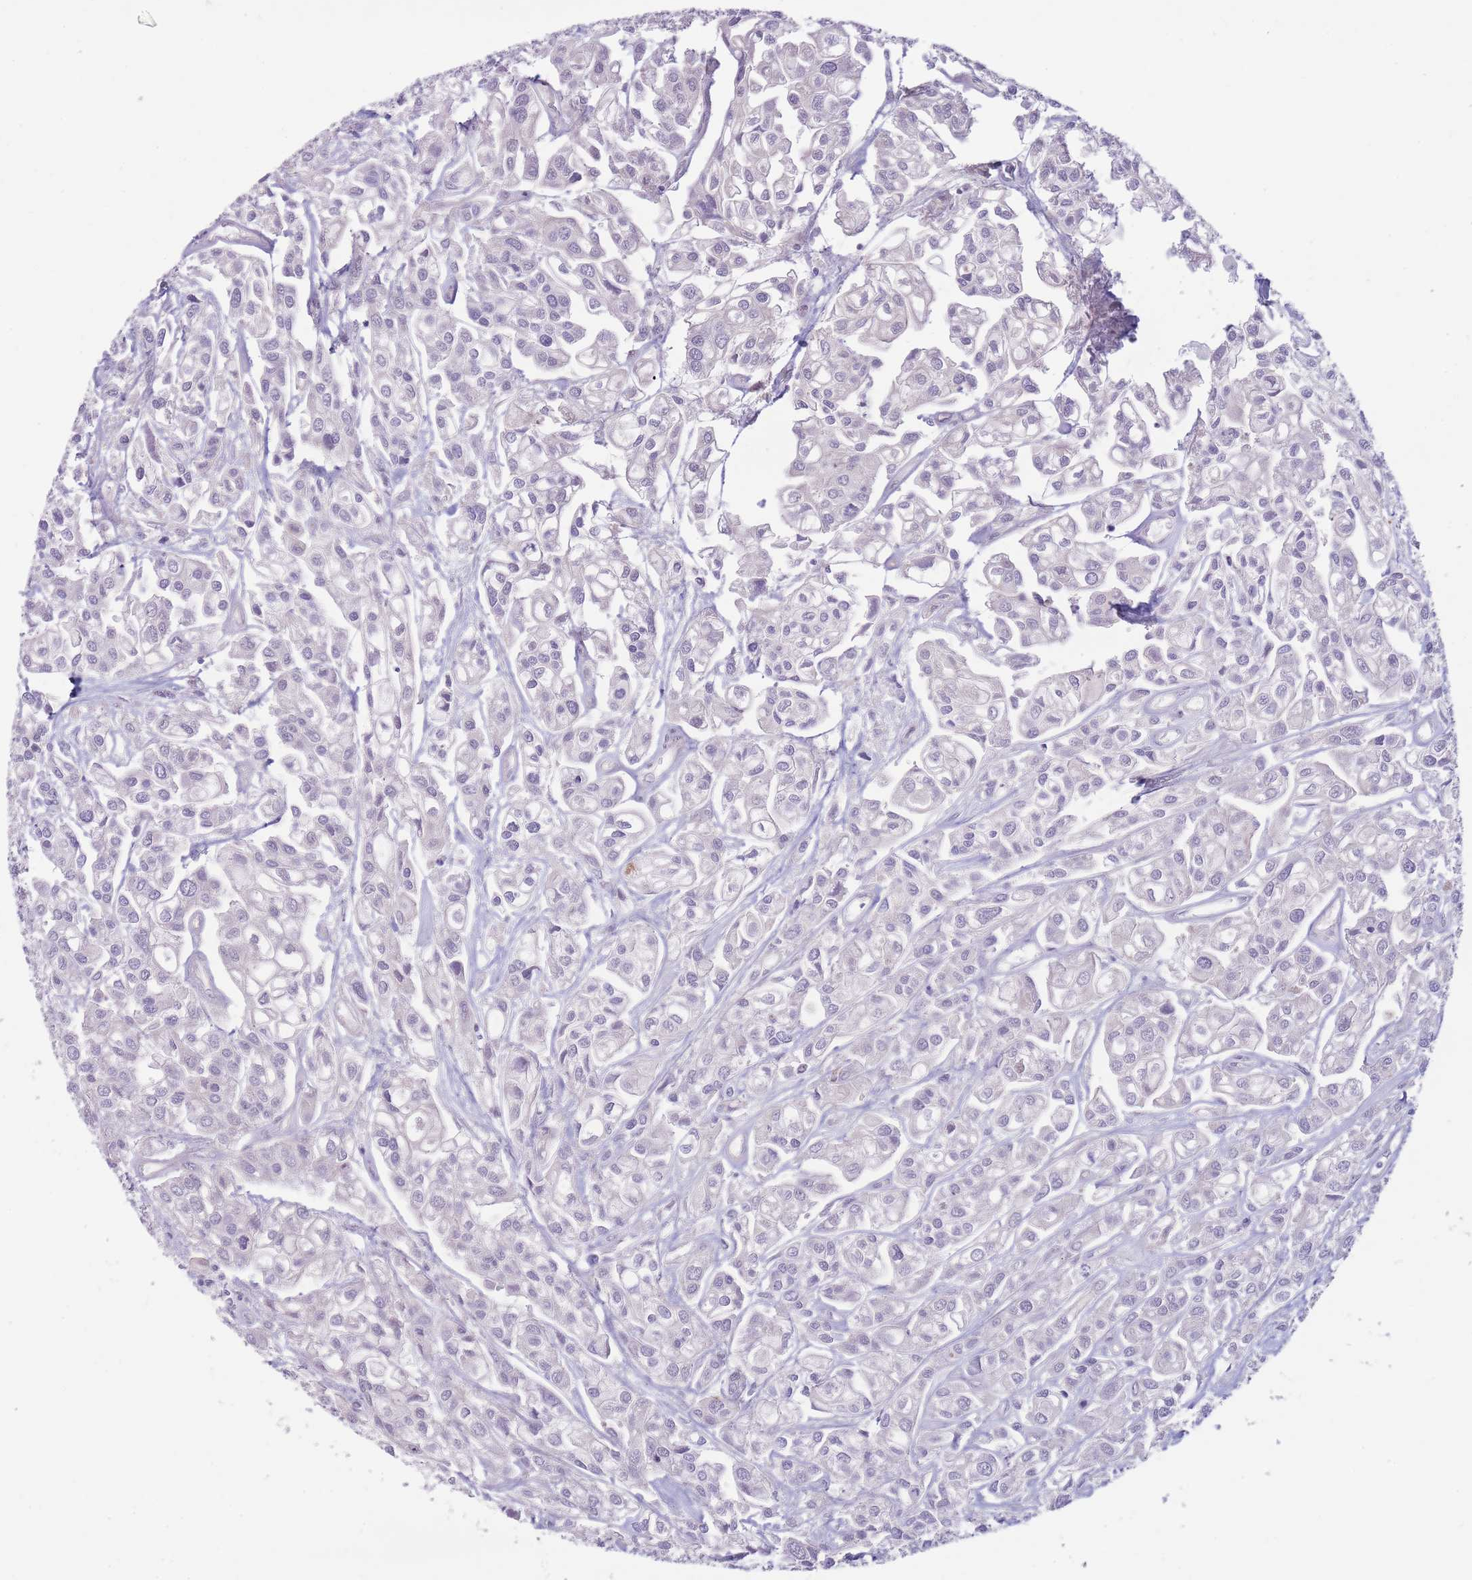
{"staining": {"intensity": "negative", "quantity": "none", "location": "none"}, "tissue": "urothelial cancer", "cell_type": "Tumor cells", "image_type": "cancer", "snomed": [{"axis": "morphology", "description": "Urothelial carcinoma, High grade"}, {"axis": "topography", "description": "Urinary bladder"}], "caption": "High-grade urothelial carcinoma was stained to show a protein in brown. There is no significant positivity in tumor cells.", "gene": "UTP14A", "patient": {"sex": "male", "age": 67}}